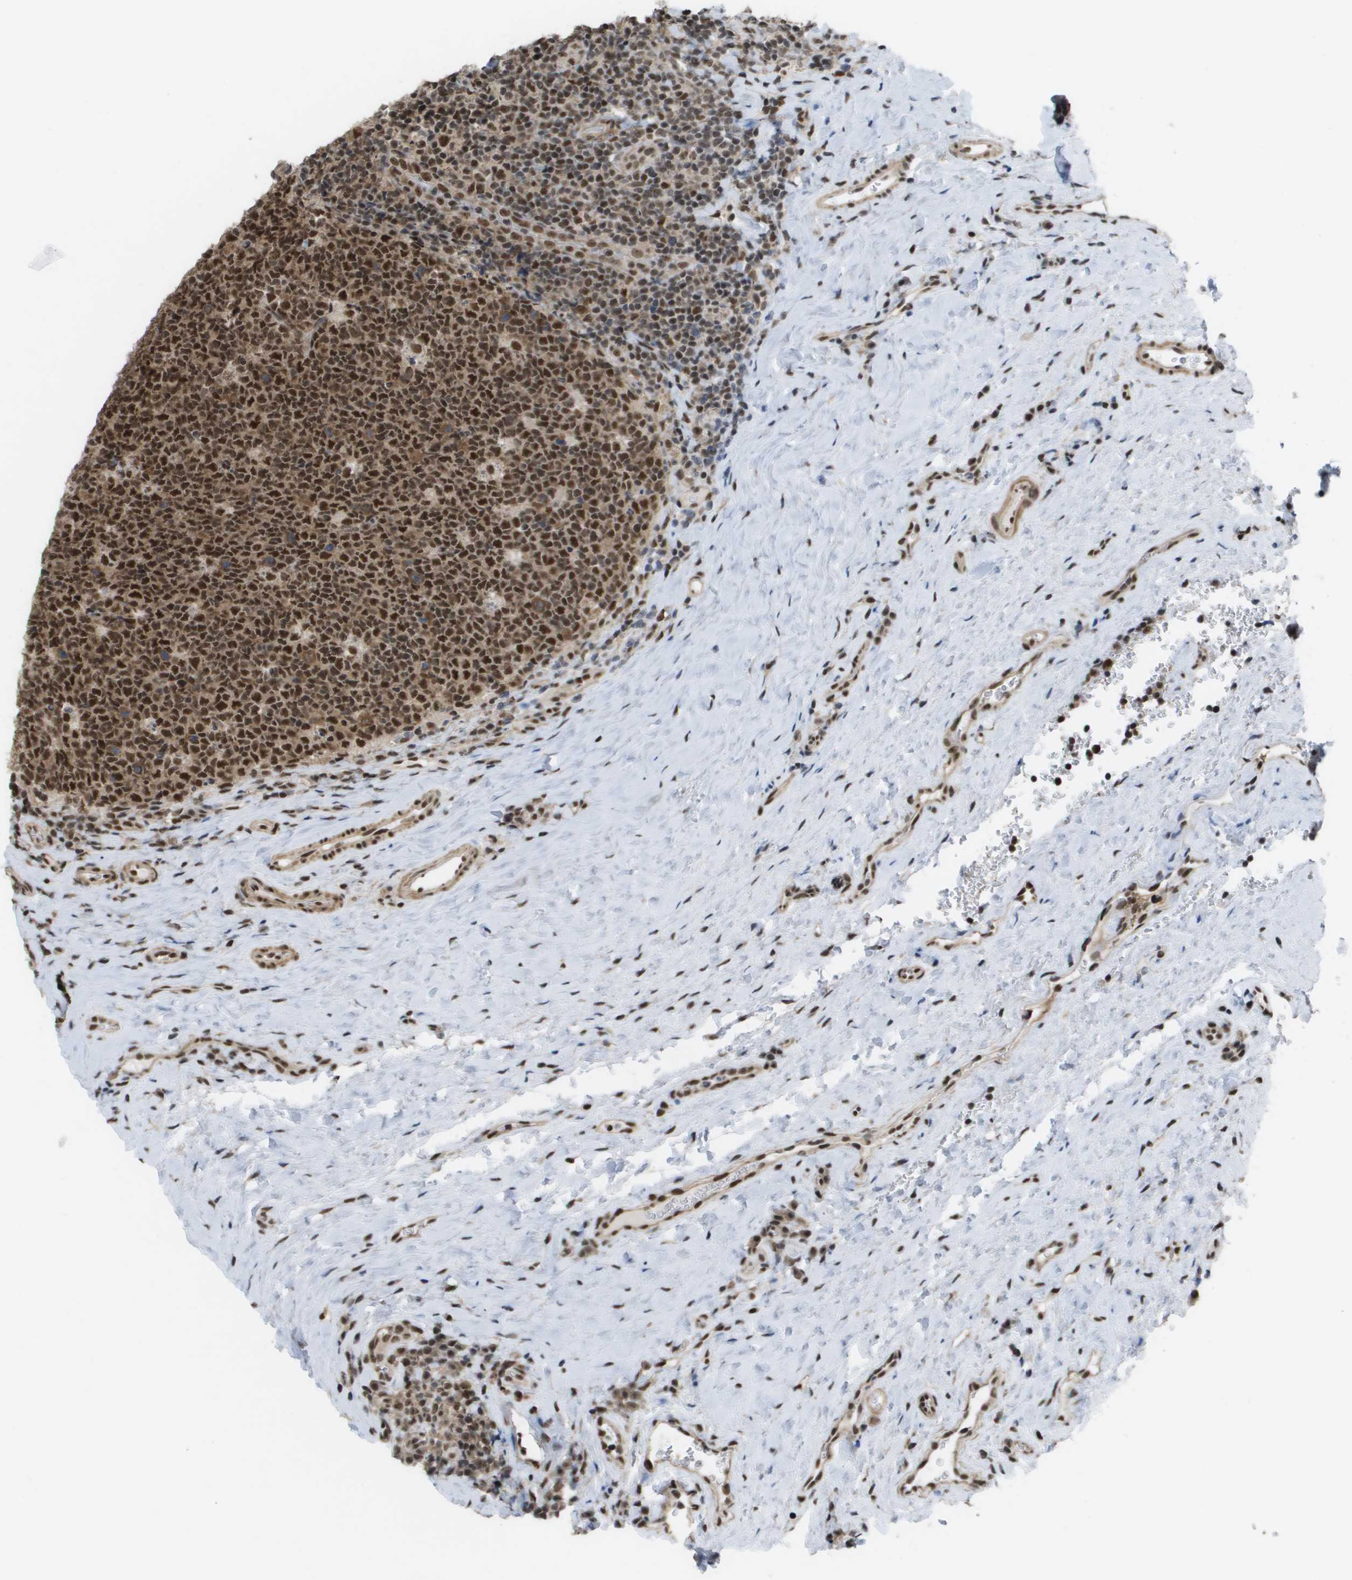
{"staining": {"intensity": "moderate", "quantity": ">75%", "location": "cytoplasmic/membranous,nuclear"}, "tissue": "tonsil", "cell_type": "Germinal center cells", "image_type": "normal", "snomed": [{"axis": "morphology", "description": "Normal tissue, NOS"}, {"axis": "topography", "description": "Tonsil"}], "caption": "A medium amount of moderate cytoplasmic/membranous,nuclear positivity is identified in approximately >75% of germinal center cells in benign tonsil.", "gene": "CDT1", "patient": {"sex": "male", "age": 17}}